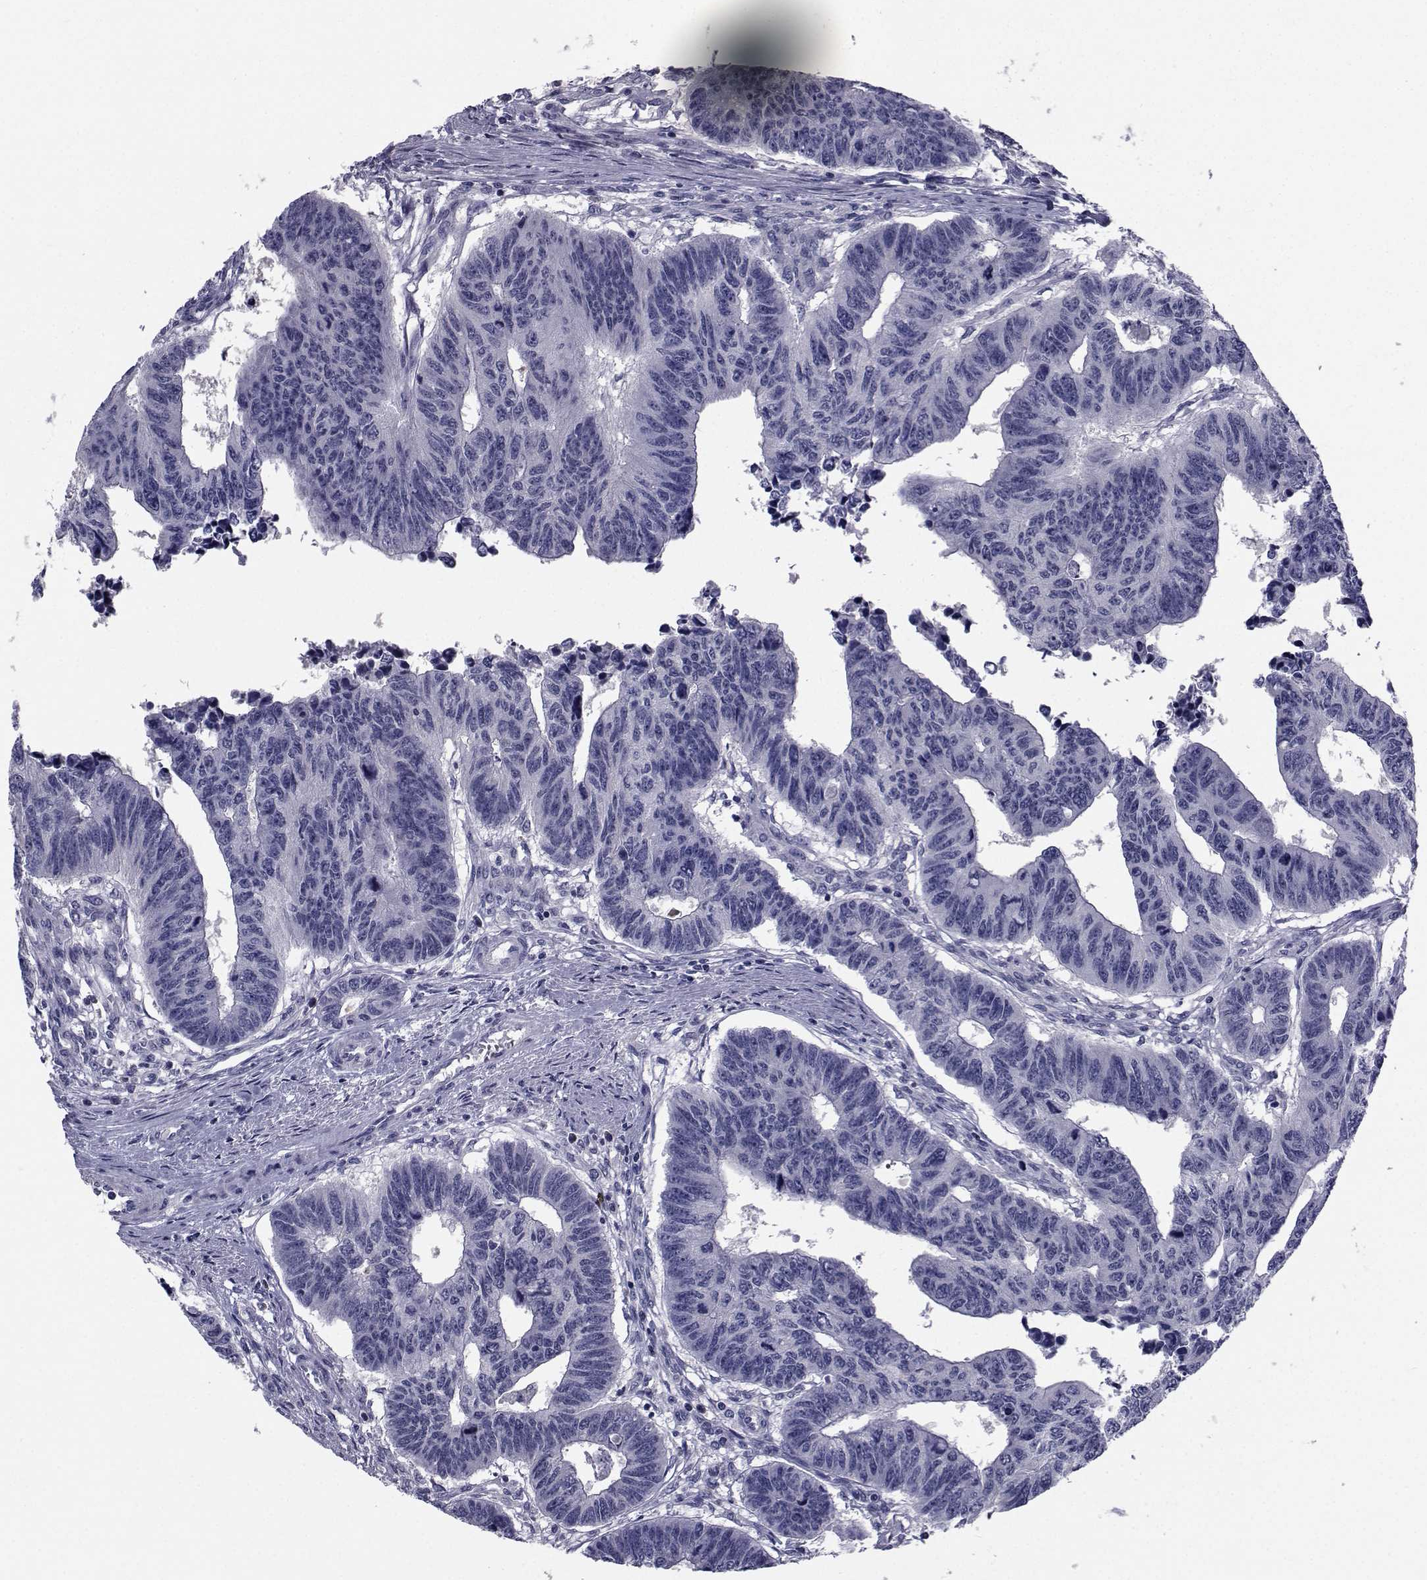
{"staining": {"intensity": "negative", "quantity": "none", "location": "none"}, "tissue": "colorectal cancer", "cell_type": "Tumor cells", "image_type": "cancer", "snomed": [{"axis": "morphology", "description": "Adenocarcinoma, NOS"}, {"axis": "topography", "description": "Rectum"}], "caption": "Colorectal adenocarcinoma stained for a protein using IHC displays no staining tumor cells.", "gene": "CHRNA1", "patient": {"sex": "female", "age": 85}}